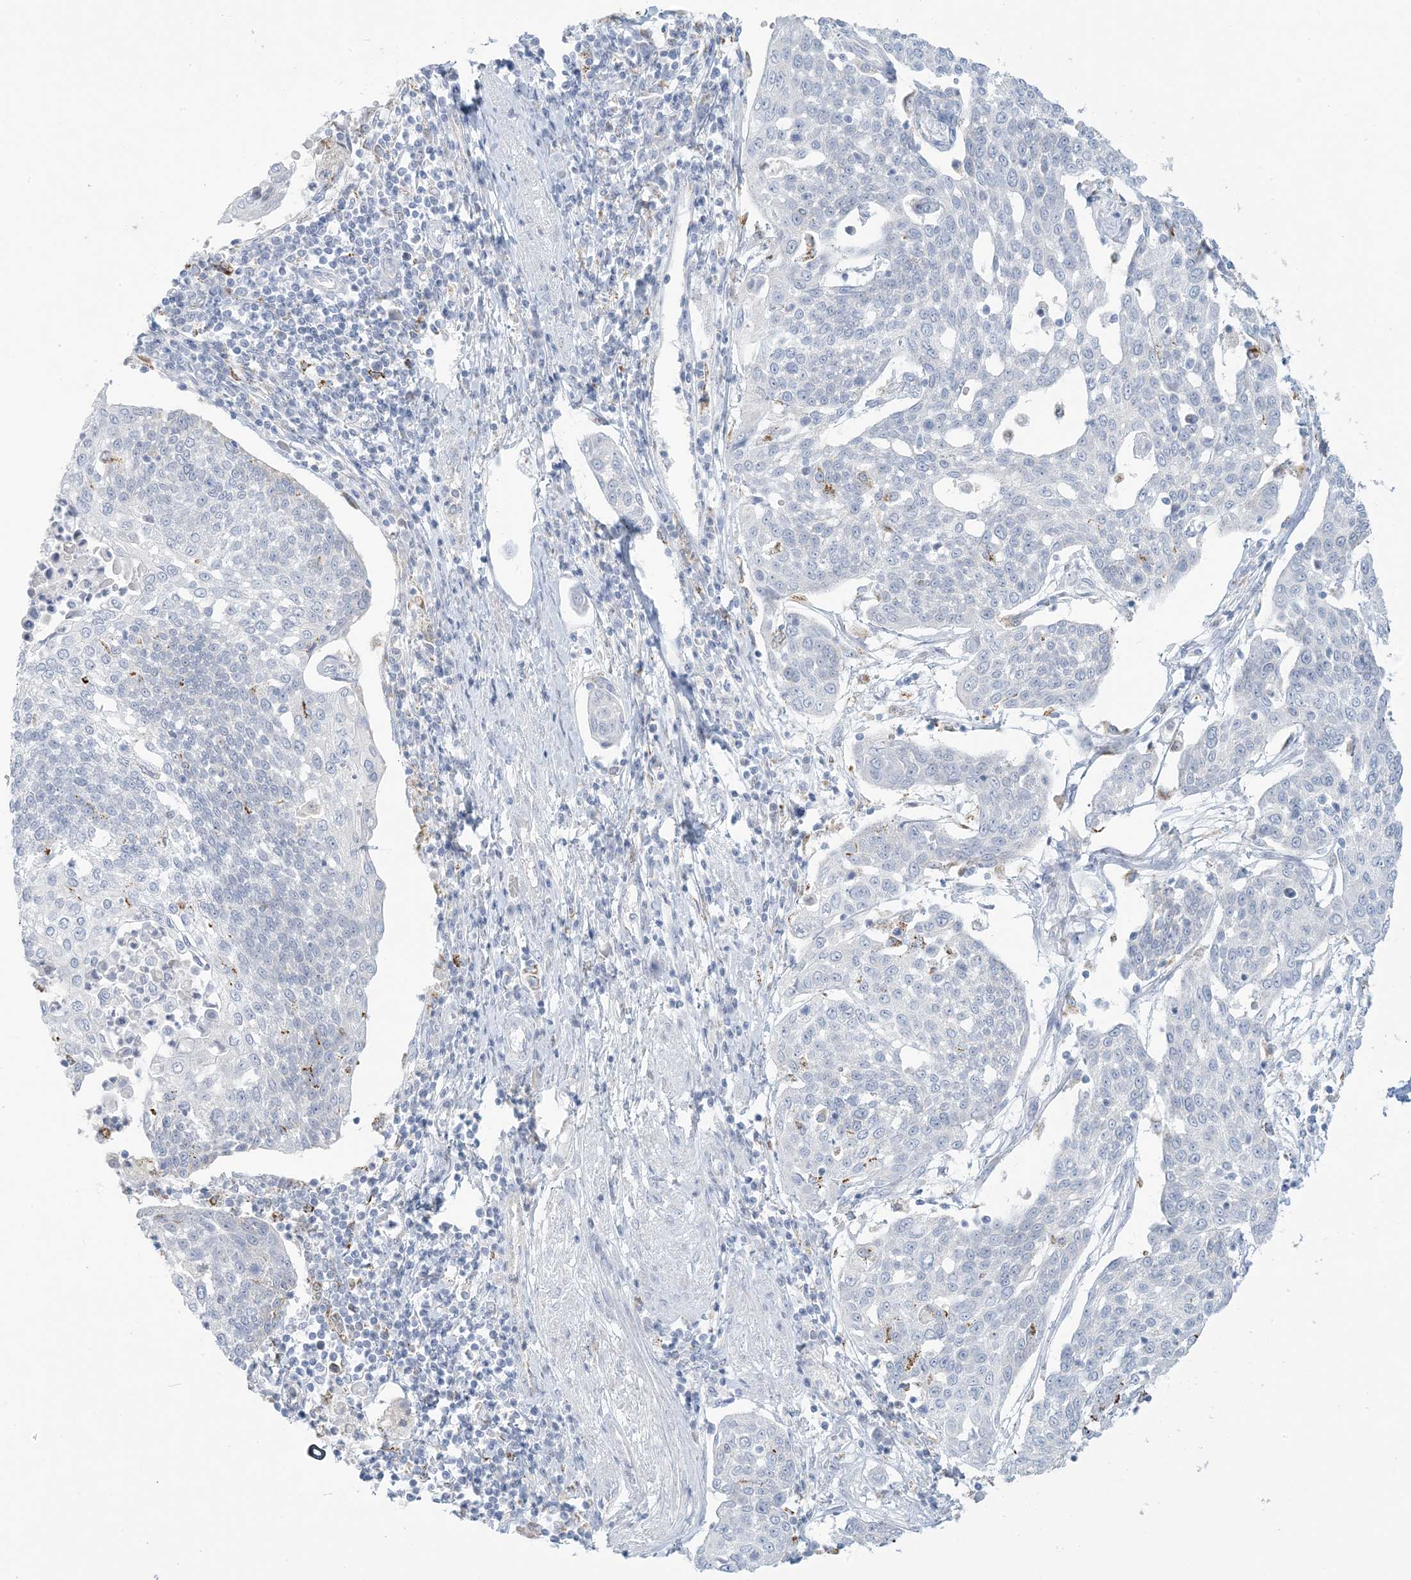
{"staining": {"intensity": "negative", "quantity": "none", "location": "none"}, "tissue": "cervical cancer", "cell_type": "Tumor cells", "image_type": "cancer", "snomed": [{"axis": "morphology", "description": "Squamous cell carcinoma, NOS"}, {"axis": "topography", "description": "Cervix"}], "caption": "An image of human cervical squamous cell carcinoma is negative for staining in tumor cells.", "gene": "ZDHHC4", "patient": {"sex": "female", "age": 34}}